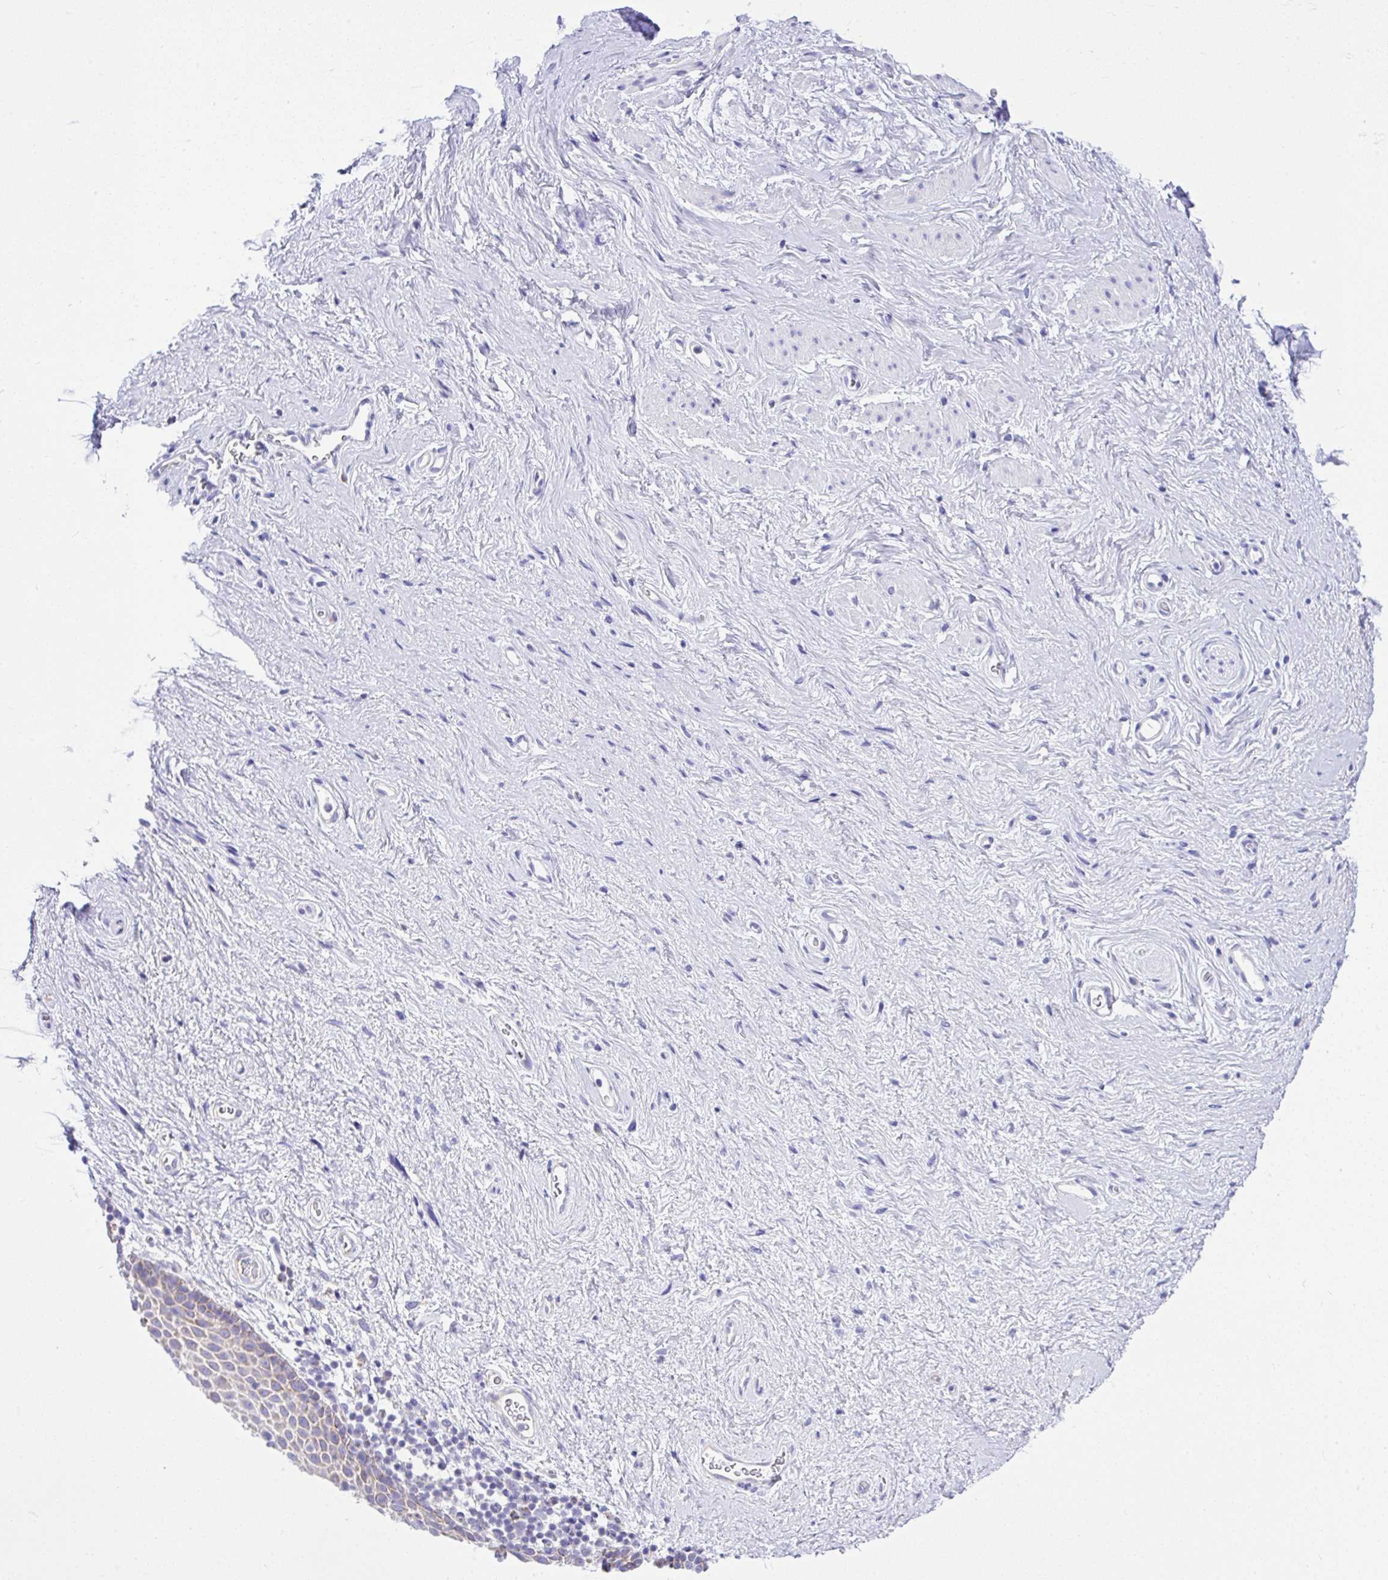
{"staining": {"intensity": "weak", "quantity": "<25%", "location": "cytoplasmic/membranous"}, "tissue": "vagina", "cell_type": "Squamous epithelial cells", "image_type": "normal", "snomed": [{"axis": "morphology", "description": "Normal tissue, NOS"}, {"axis": "topography", "description": "Vagina"}], "caption": "Vagina stained for a protein using immunohistochemistry (IHC) displays no positivity squamous epithelial cells.", "gene": "SLC13A1", "patient": {"sex": "female", "age": 61}}